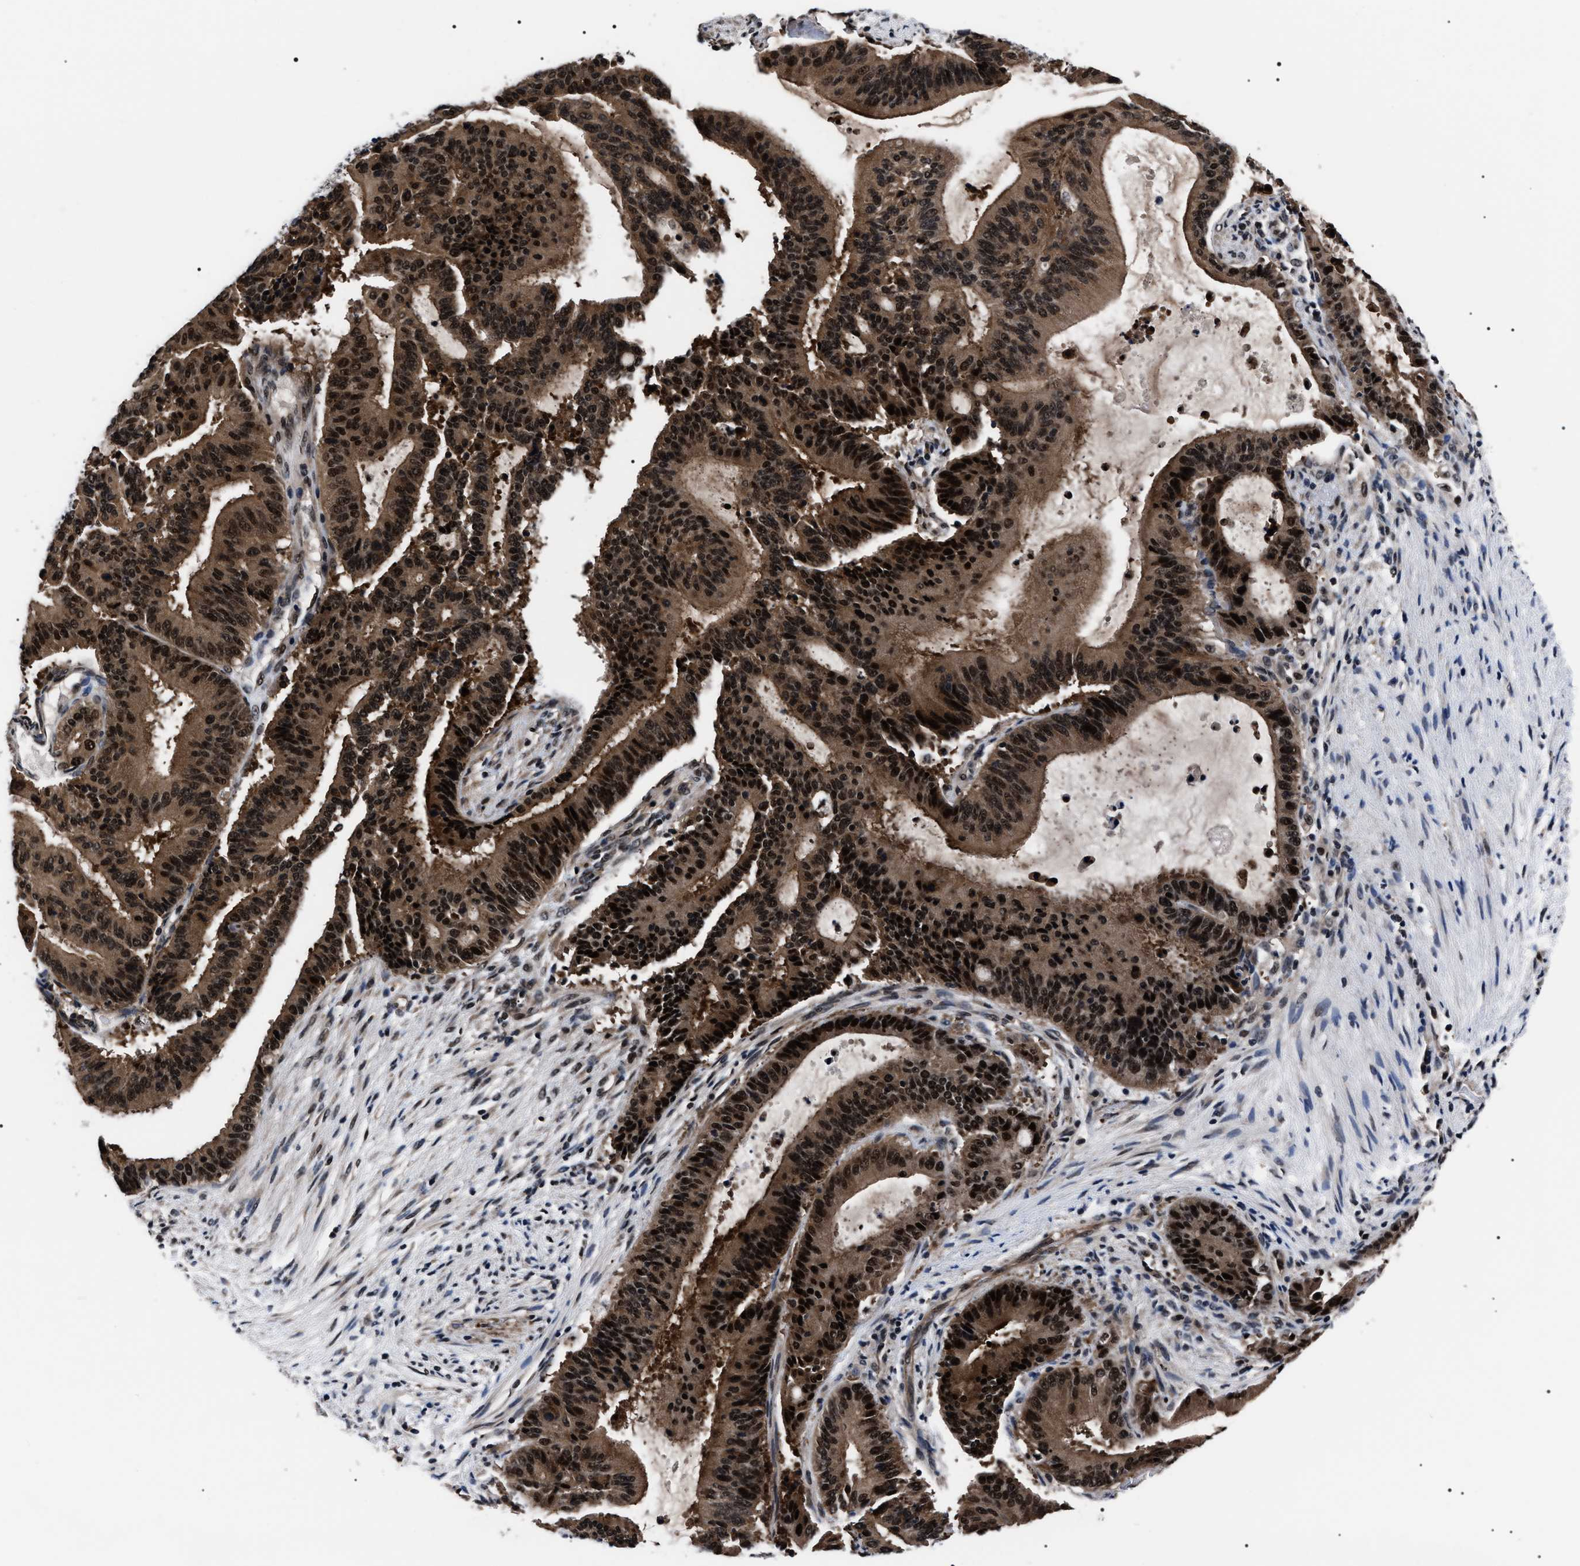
{"staining": {"intensity": "strong", "quantity": ">75%", "location": "cytoplasmic/membranous,nuclear"}, "tissue": "liver cancer", "cell_type": "Tumor cells", "image_type": "cancer", "snomed": [{"axis": "morphology", "description": "Cholangiocarcinoma"}, {"axis": "topography", "description": "Liver"}], "caption": "Liver cholangiocarcinoma stained with a brown dye demonstrates strong cytoplasmic/membranous and nuclear positive staining in approximately >75% of tumor cells.", "gene": "CSNK2A1", "patient": {"sex": "female", "age": 73}}